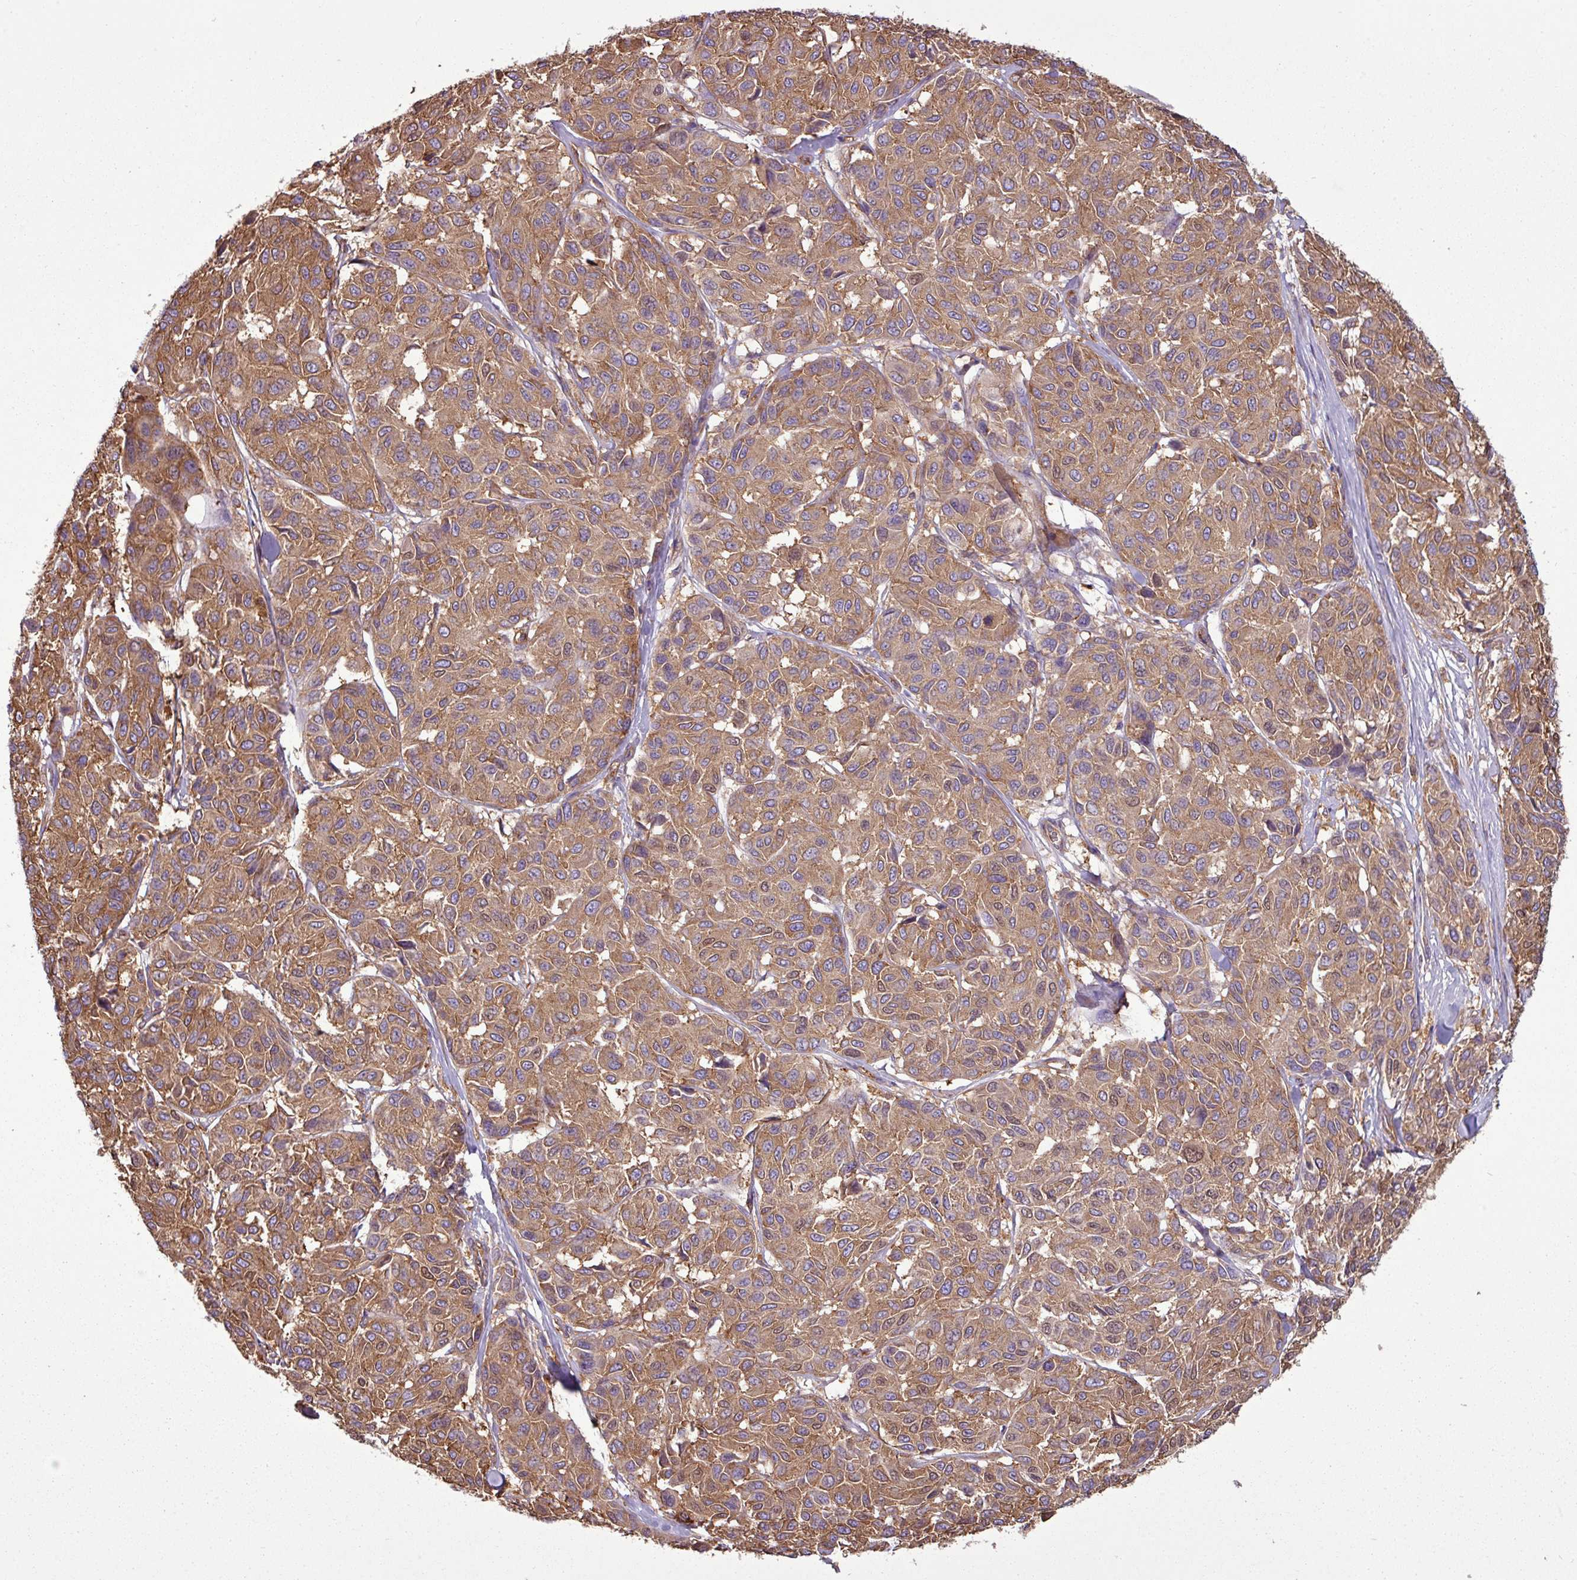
{"staining": {"intensity": "moderate", "quantity": ">75%", "location": "cytoplasmic/membranous"}, "tissue": "melanoma", "cell_type": "Tumor cells", "image_type": "cancer", "snomed": [{"axis": "morphology", "description": "Malignant melanoma, NOS"}, {"axis": "topography", "description": "Skin"}], "caption": "This is a micrograph of immunohistochemistry (IHC) staining of malignant melanoma, which shows moderate staining in the cytoplasmic/membranous of tumor cells.", "gene": "PACSIN2", "patient": {"sex": "female", "age": 66}}